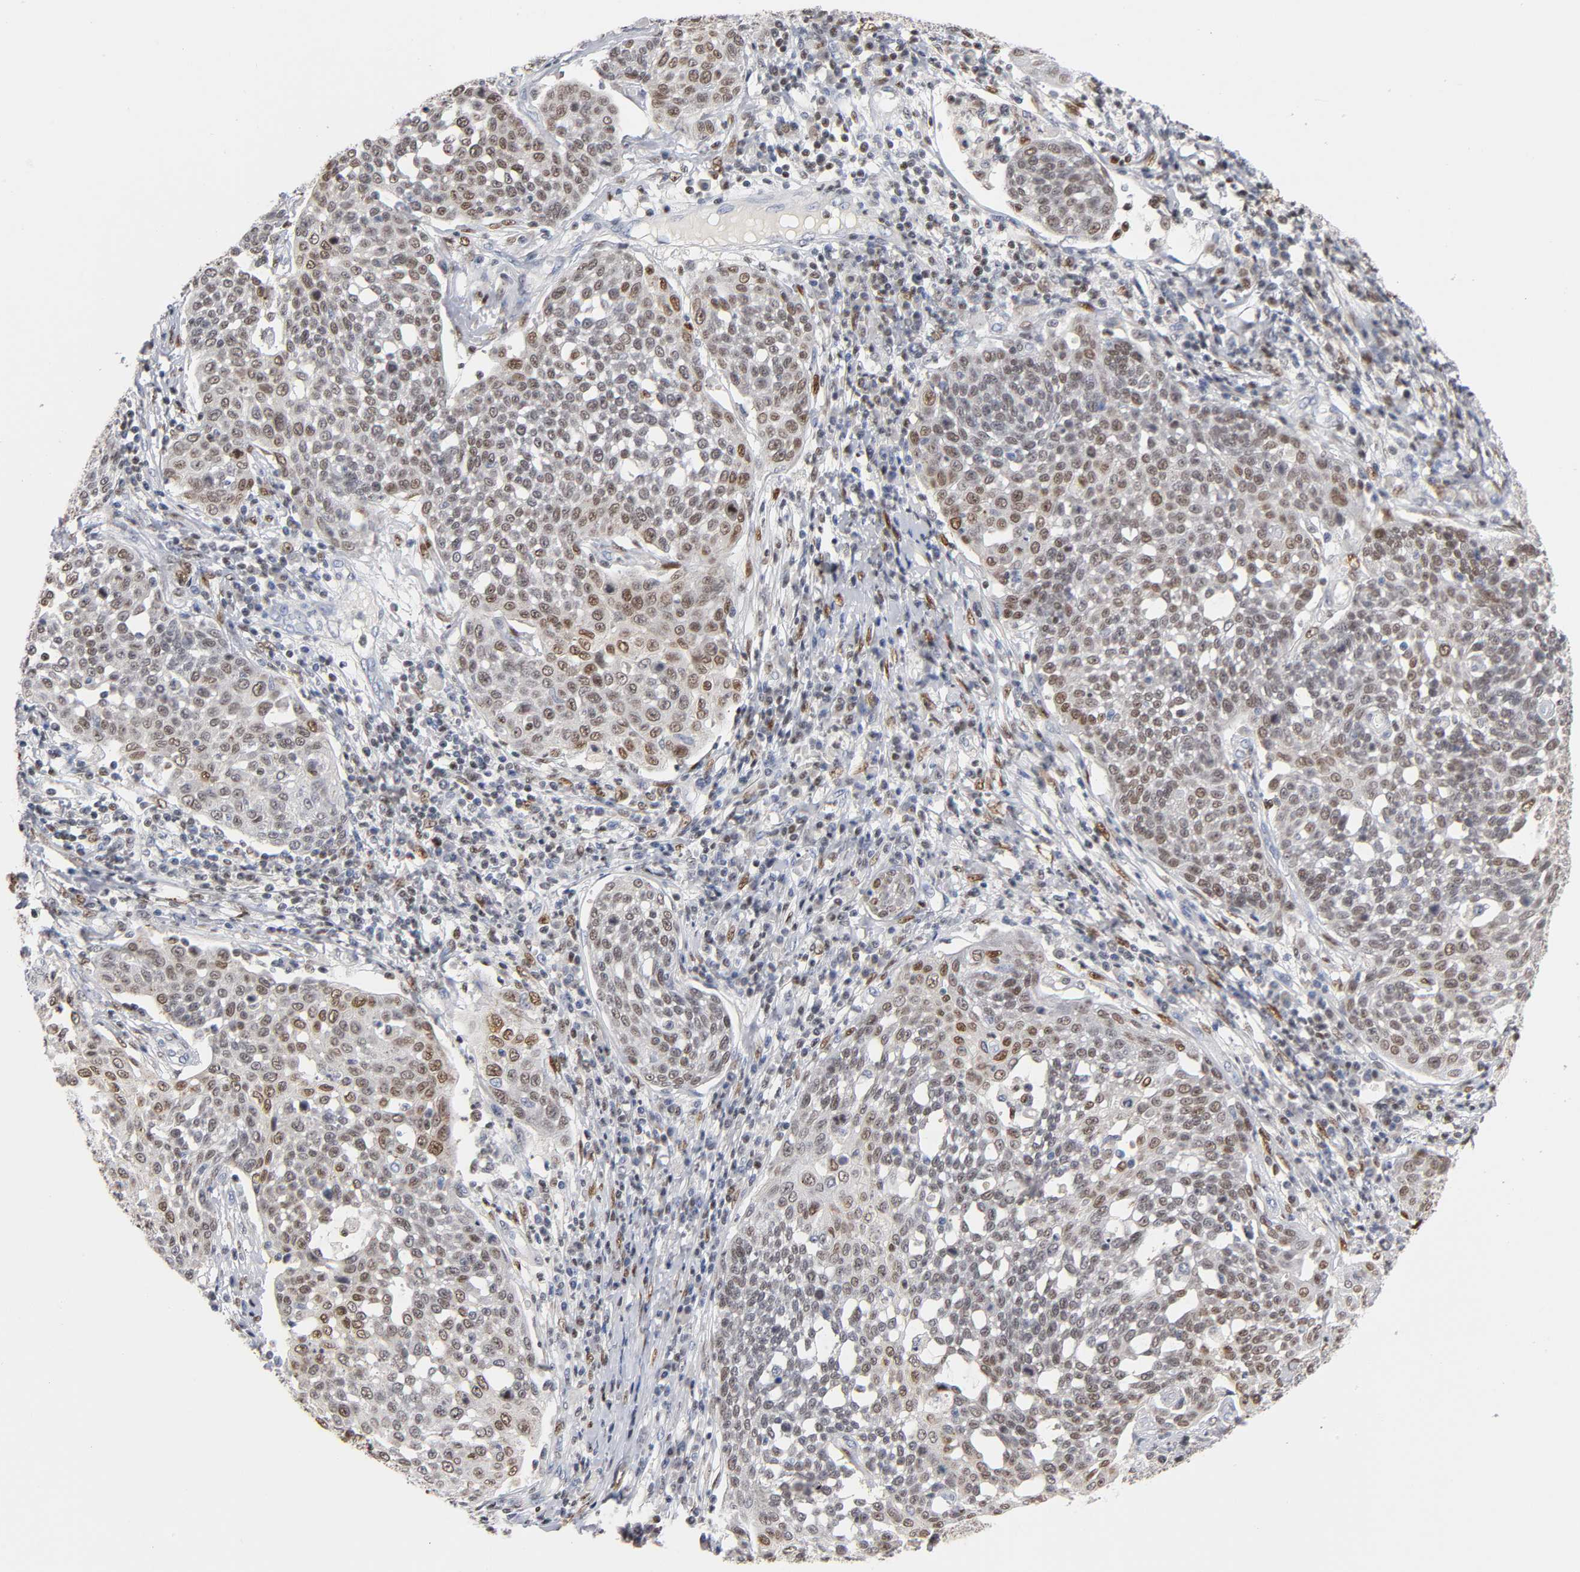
{"staining": {"intensity": "weak", "quantity": ">75%", "location": "nuclear"}, "tissue": "cervical cancer", "cell_type": "Tumor cells", "image_type": "cancer", "snomed": [{"axis": "morphology", "description": "Squamous cell carcinoma, NOS"}, {"axis": "topography", "description": "Cervix"}], "caption": "Human cervical squamous cell carcinoma stained with a protein marker displays weak staining in tumor cells.", "gene": "RUNX1", "patient": {"sex": "female", "age": 34}}